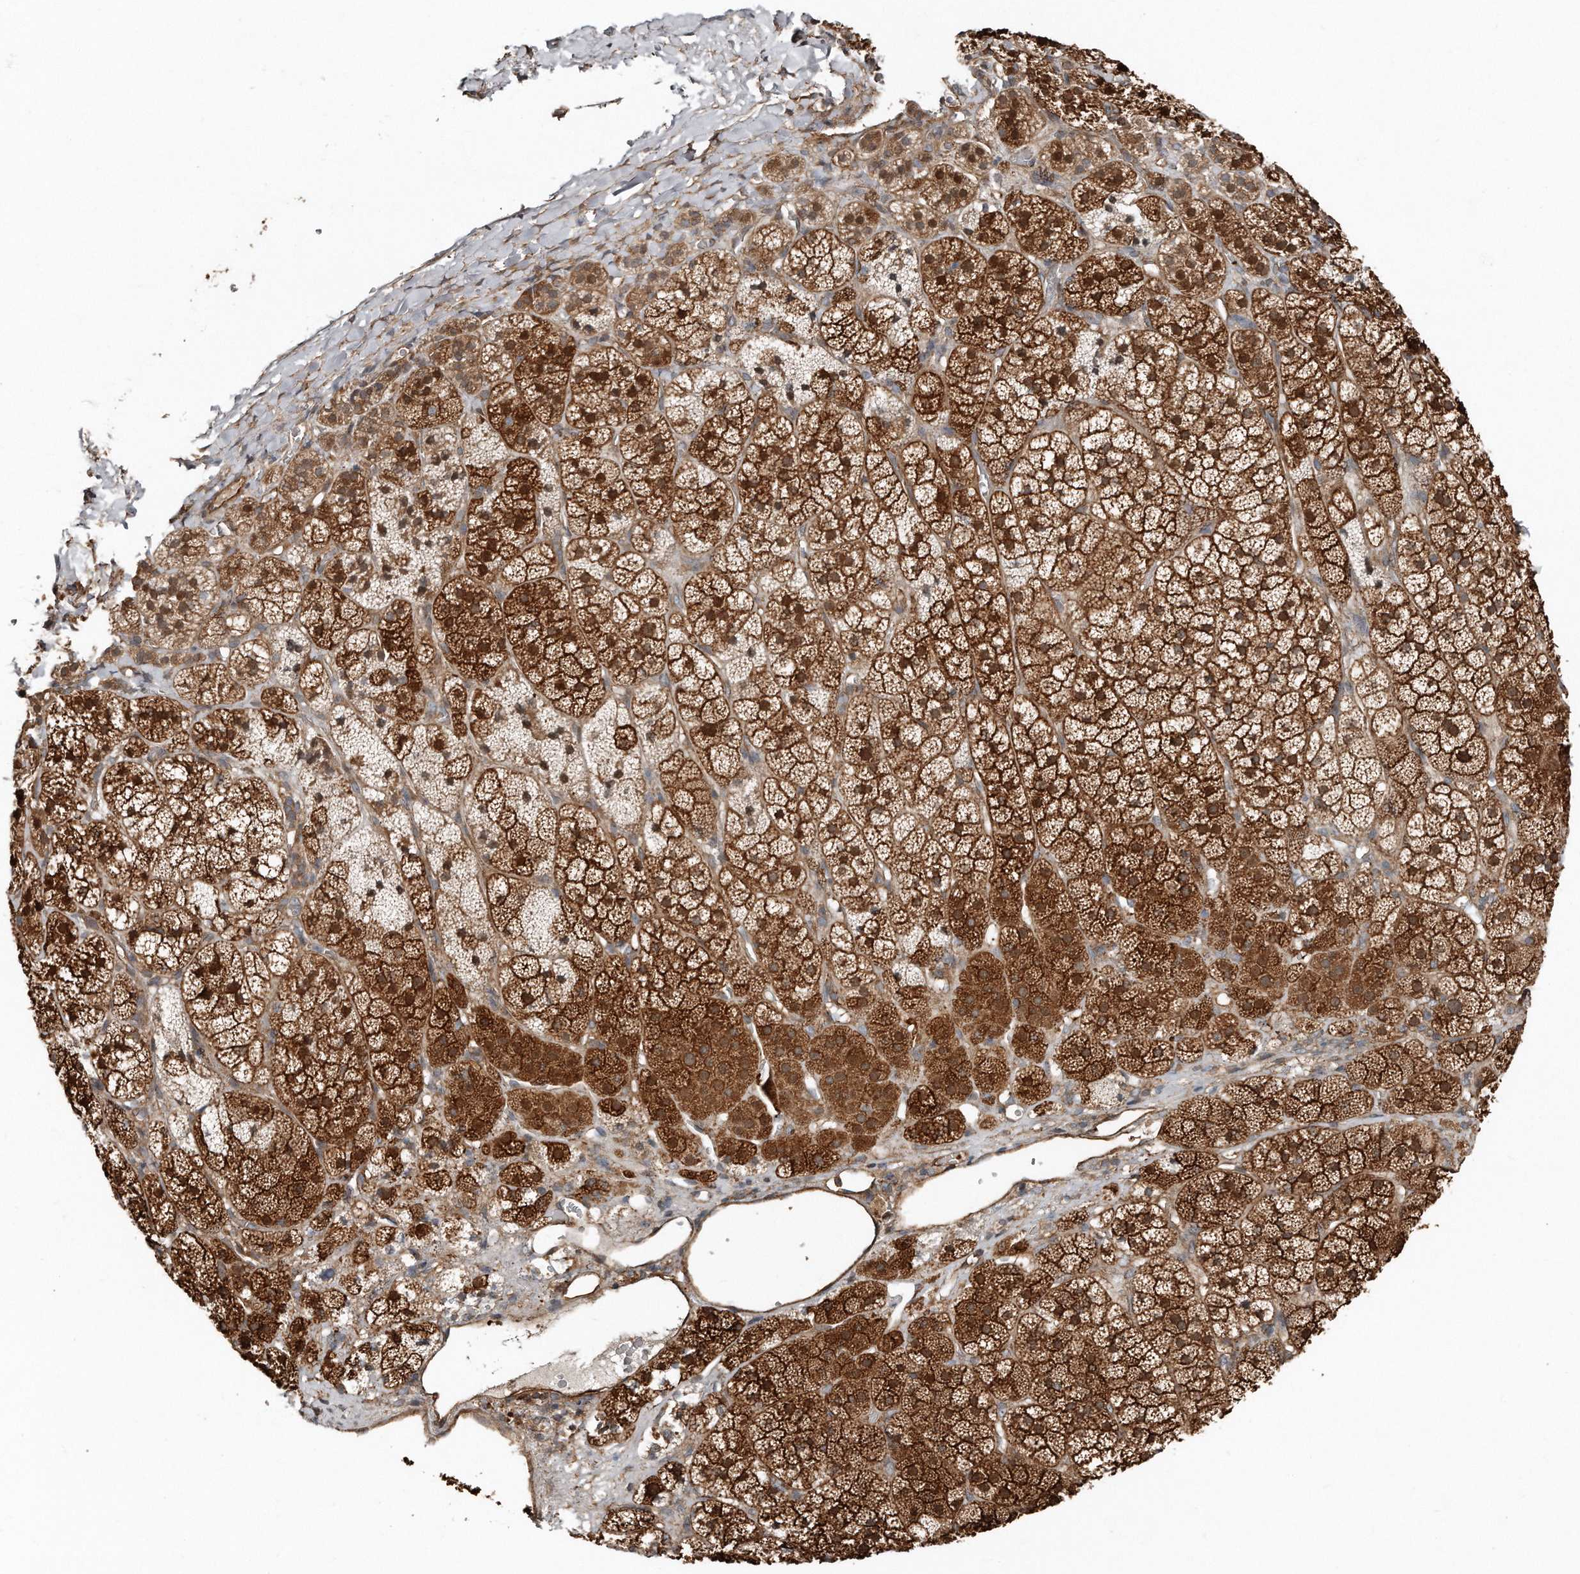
{"staining": {"intensity": "strong", "quantity": ">75%", "location": "cytoplasmic/membranous"}, "tissue": "adrenal gland", "cell_type": "Glandular cells", "image_type": "normal", "snomed": [{"axis": "morphology", "description": "Normal tissue, NOS"}, {"axis": "topography", "description": "Adrenal gland"}], "caption": "Human adrenal gland stained with a brown dye reveals strong cytoplasmic/membranous positive staining in approximately >75% of glandular cells.", "gene": "SNAP47", "patient": {"sex": "female", "age": 44}}